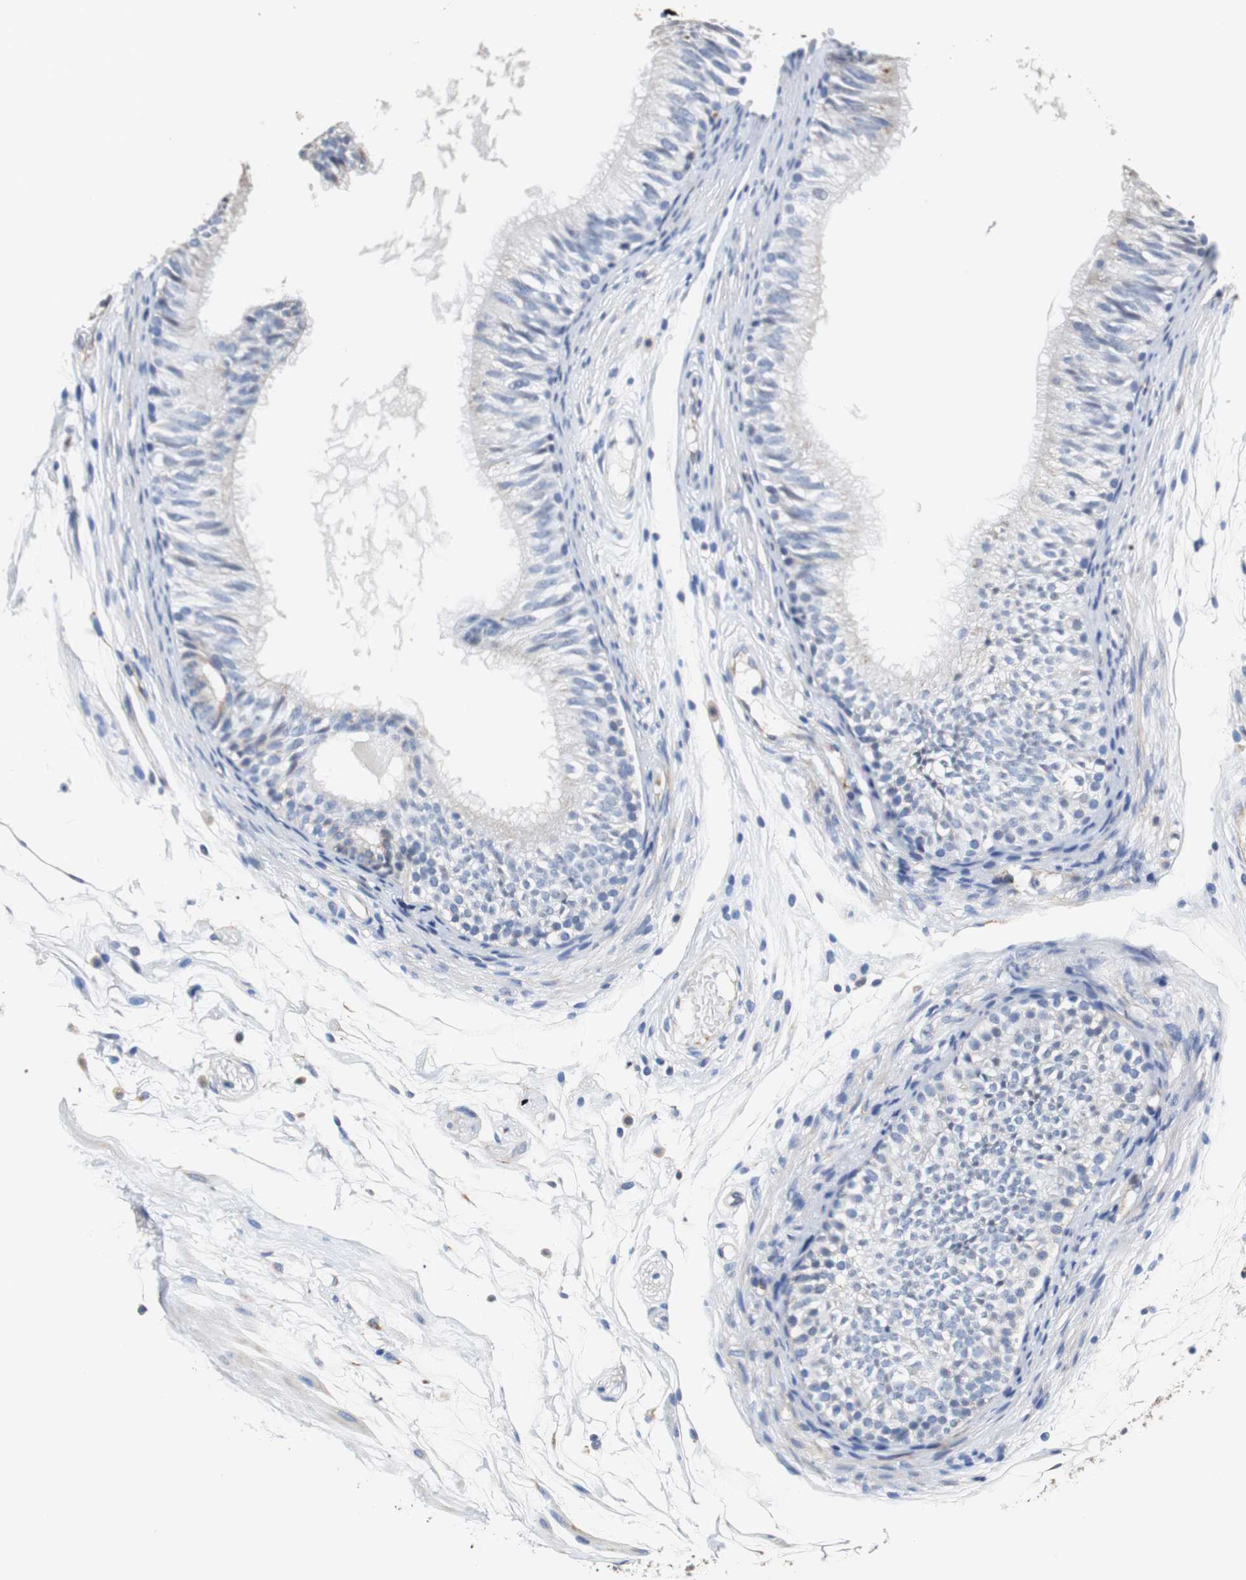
{"staining": {"intensity": "moderate", "quantity": ">75%", "location": "cytoplasmic/membranous"}, "tissue": "epididymis", "cell_type": "Glandular cells", "image_type": "normal", "snomed": [{"axis": "morphology", "description": "Normal tissue, NOS"}, {"axis": "morphology", "description": "Atrophy, NOS"}, {"axis": "topography", "description": "Testis"}, {"axis": "topography", "description": "Epididymis"}], "caption": "Immunohistochemical staining of unremarkable epididymis reveals medium levels of moderate cytoplasmic/membranous staining in approximately >75% of glandular cells. The staining was performed using DAB, with brown indicating positive protein expression. Nuclei are stained blue with hematoxylin.", "gene": "PCK1", "patient": {"sex": "male", "age": 18}}